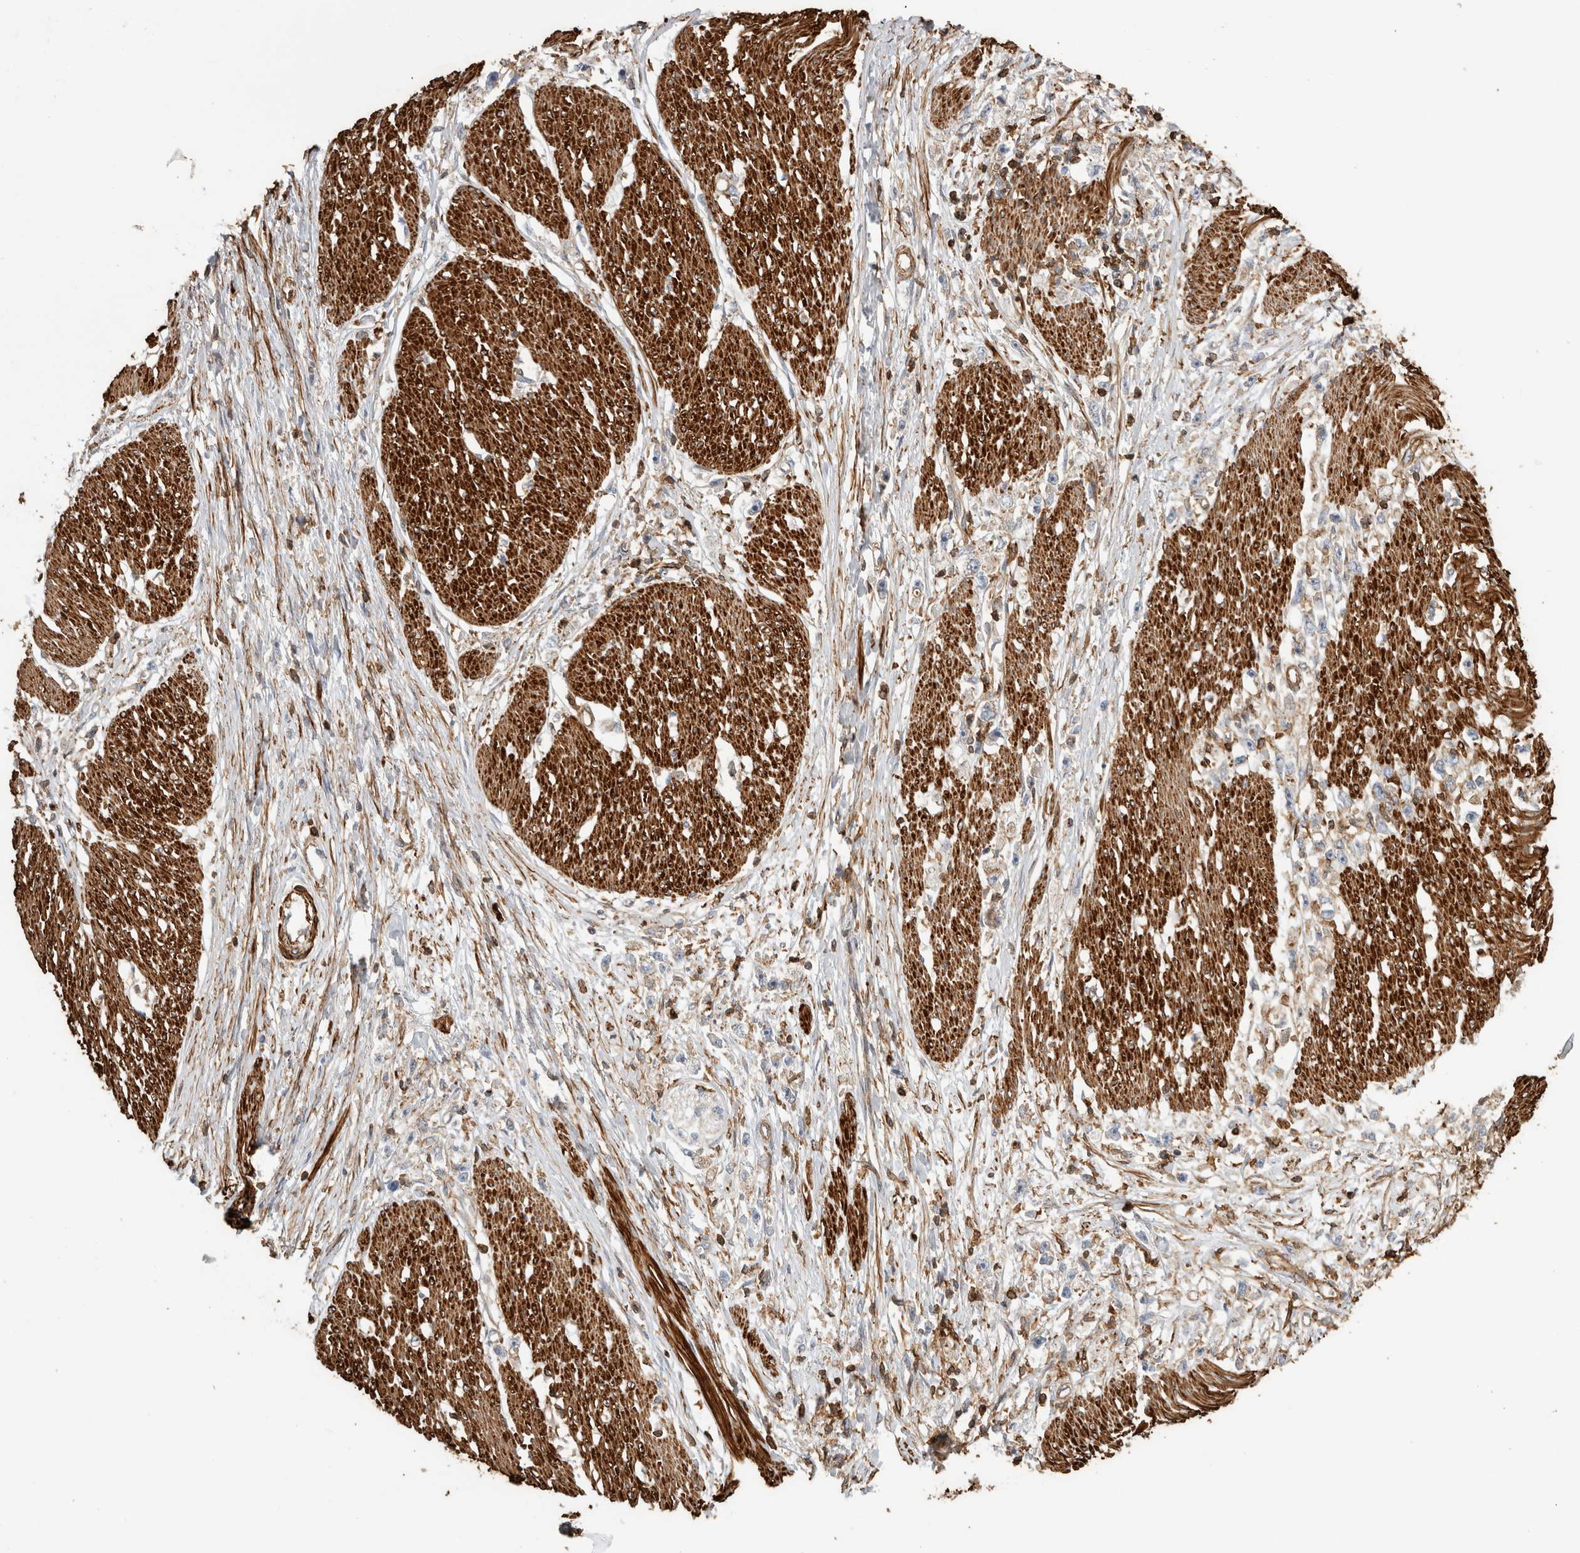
{"staining": {"intensity": "negative", "quantity": "none", "location": "none"}, "tissue": "stomach cancer", "cell_type": "Tumor cells", "image_type": "cancer", "snomed": [{"axis": "morphology", "description": "Adenocarcinoma, NOS"}, {"axis": "topography", "description": "Stomach"}], "caption": "This is a micrograph of immunohistochemistry (IHC) staining of stomach adenocarcinoma, which shows no positivity in tumor cells. The staining was performed using DAB (3,3'-diaminobenzidine) to visualize the protein expression in brown, while the nuclei were stained in blue with hematoxylin (Magnification: 20x).", "gene": "GPER1", "patient": {"sex": "female", "age": 59}}